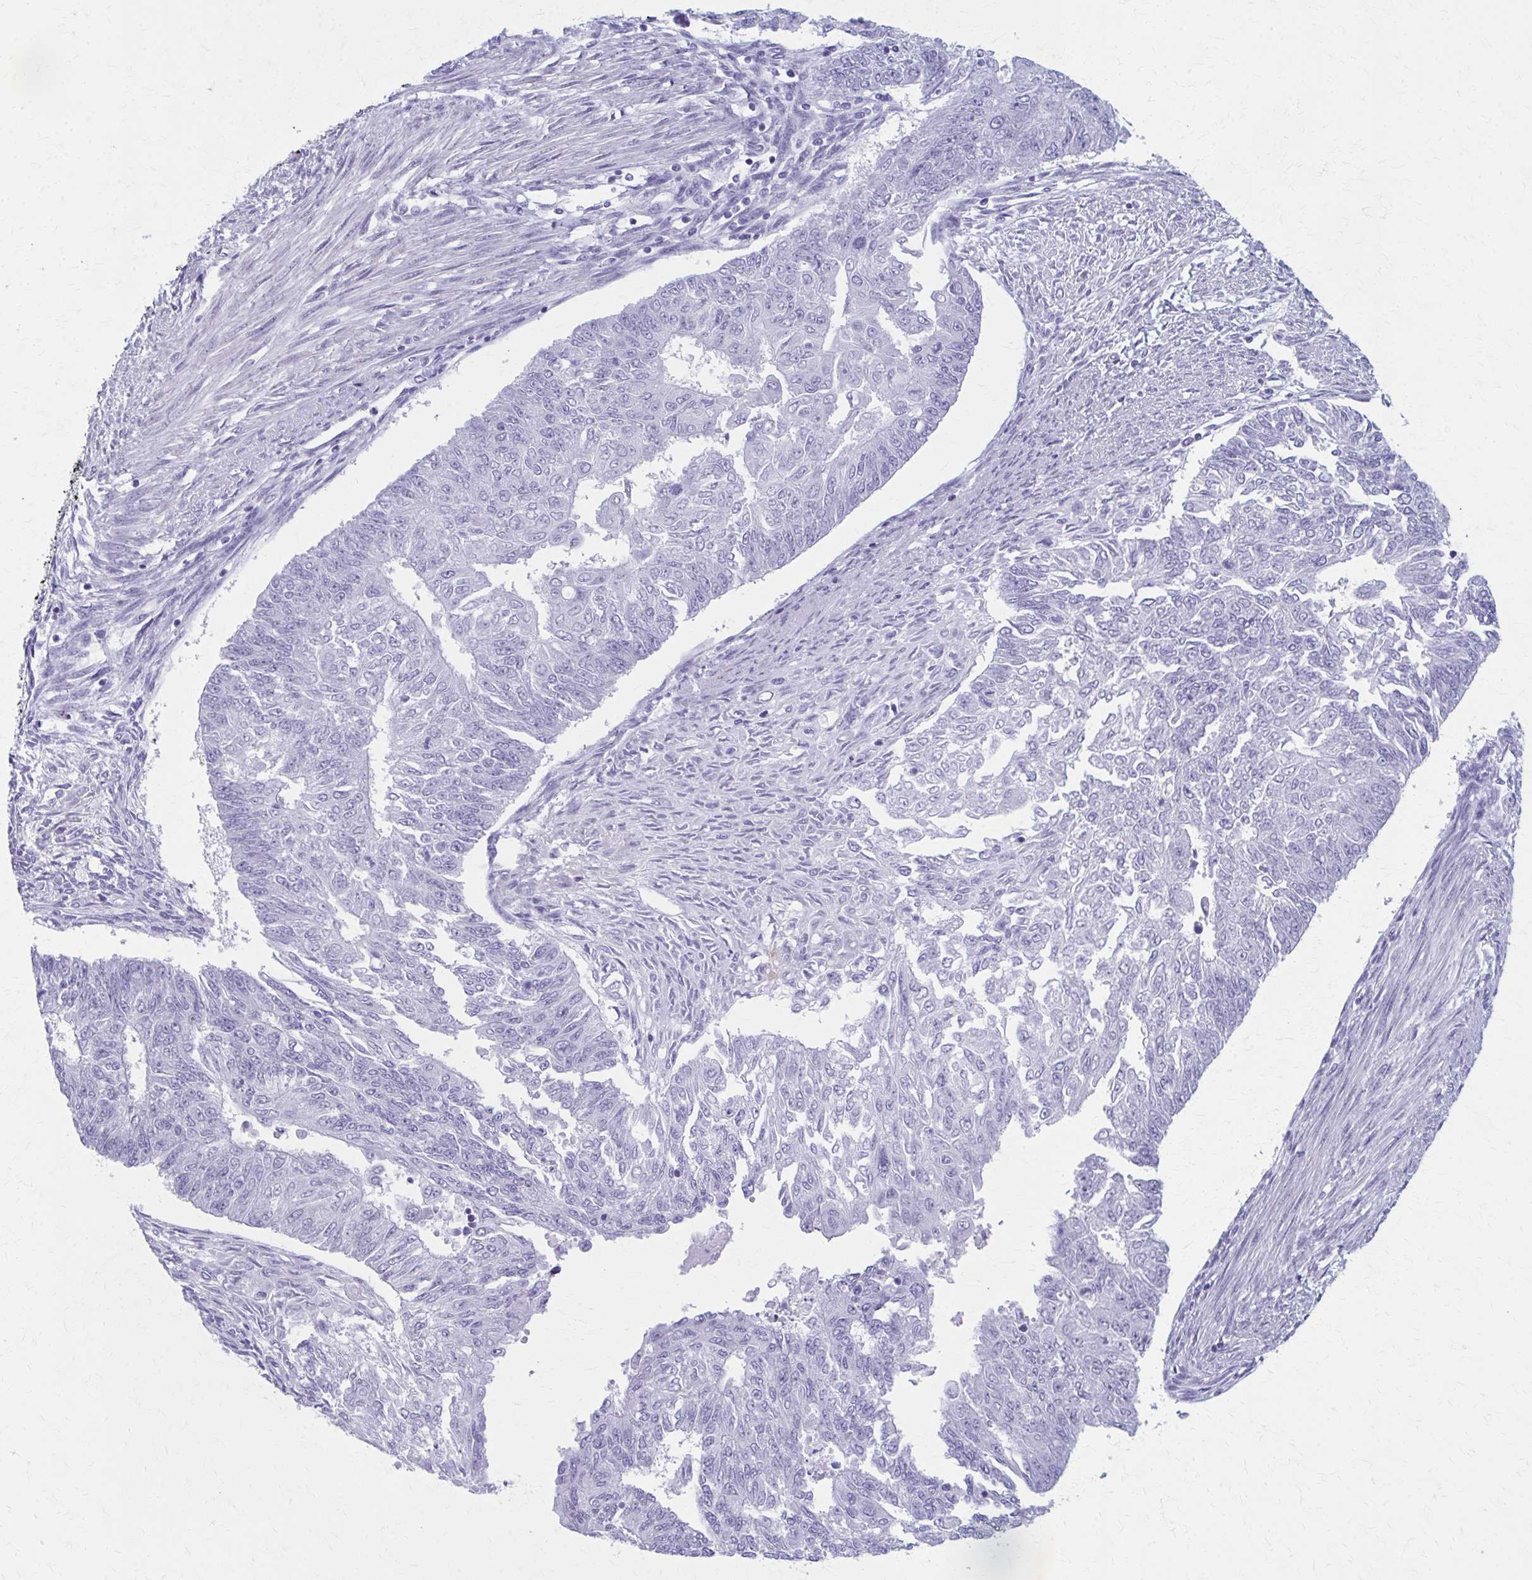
{"staining": {"intensity": "negative", "quantity": "none", "location": "none"}, "tissue": "endometrial cancer", "cell_type": "Tumor cells", "image_type": "cancer", "snomed": [{"axis": "morphology", "description": "Adenocarcinoma, NOS"}, {"axis": "topography", "description": "Endometrium"}], "caption": "This histopathology image is of endometrial adenocarcinoma stained with immunohistochemistry to label a protein in brown with the nuclei are counter-stained blue. There is no expression in tumor cells.", "gene": "MPLKIP", "patient": {"sex": "female", "age": 32}}